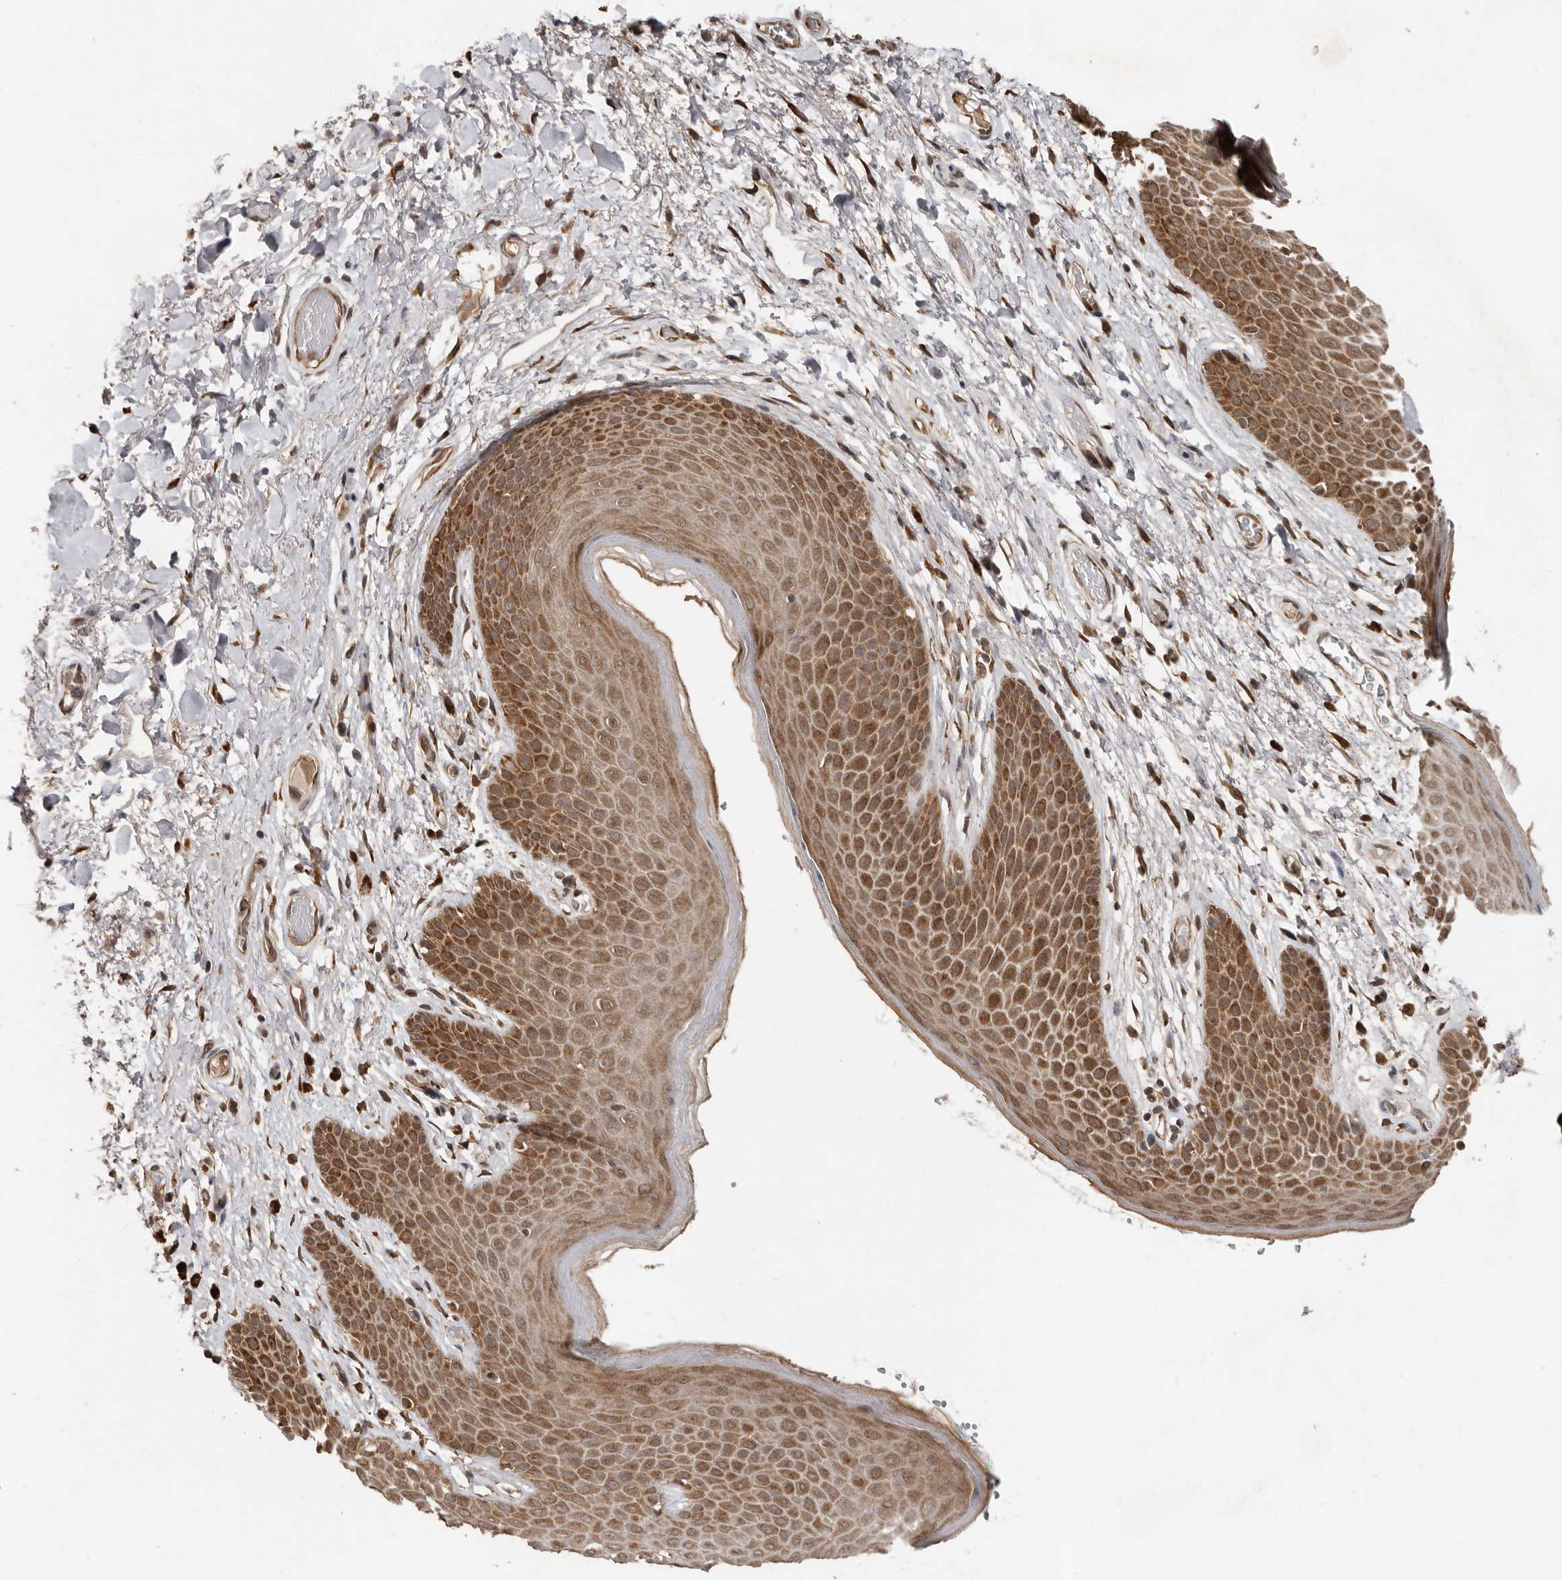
{"staining": {"intensity": "moderate", "quantity": ">75%", "location": "cytoplasmic/membranous"}, "tissue": "skin", "cell_type": "Epidermal cells", "image_type": "normal", "snomed": [{"axis": "morphology", "description": "Normal tissue, NOS"}, {"axis": "topography", "description": "Anal"}], "caption": "Epidermal cells demonstrate medium levels of moderate cytoplasmic/membranous staining in about >75% of cells in unremarkable skin. Immunohistochemistry stains the protein in brown and the nuclei are stained blue.", "gene": "LRGUK", "patient": {"sex": "male", "age": 74}}